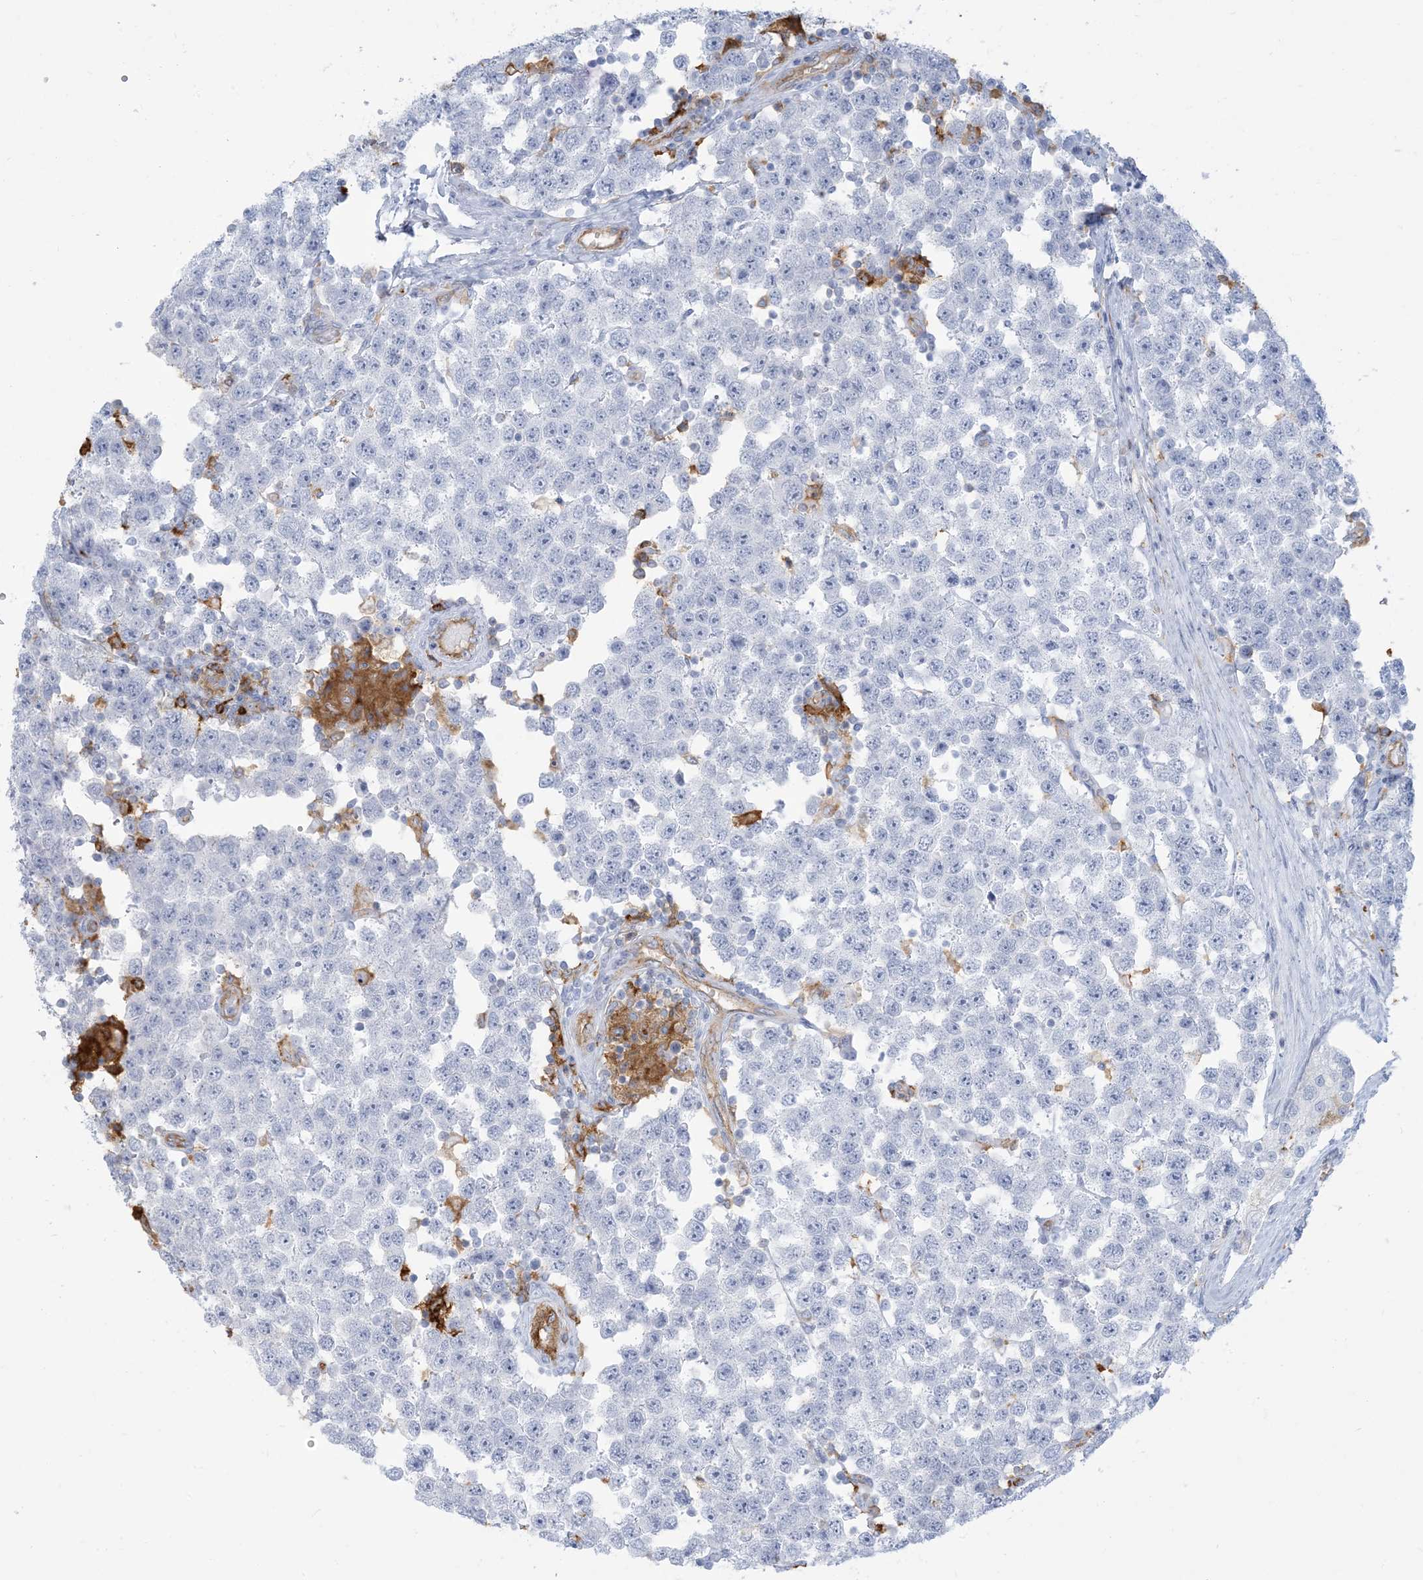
{"staining": {"intensity": "negative", "quantity": "none", "location": "none"}, "tissue": "testis cancer", "cell_type": "Tumor cells", "image_type": "cancer", "snomed": [{"axis": "morphology", "description": "Seminoma, NOS"}, {"axis": "topography", "description": "Testis"}], "caption": "This is an immunohistochemistry (IHC) photomicrograph of testis cancer. There is no expression in tumor cells.", "gene": "HLA-DRB1", "patient": {"sex": "male", "age": 28}}